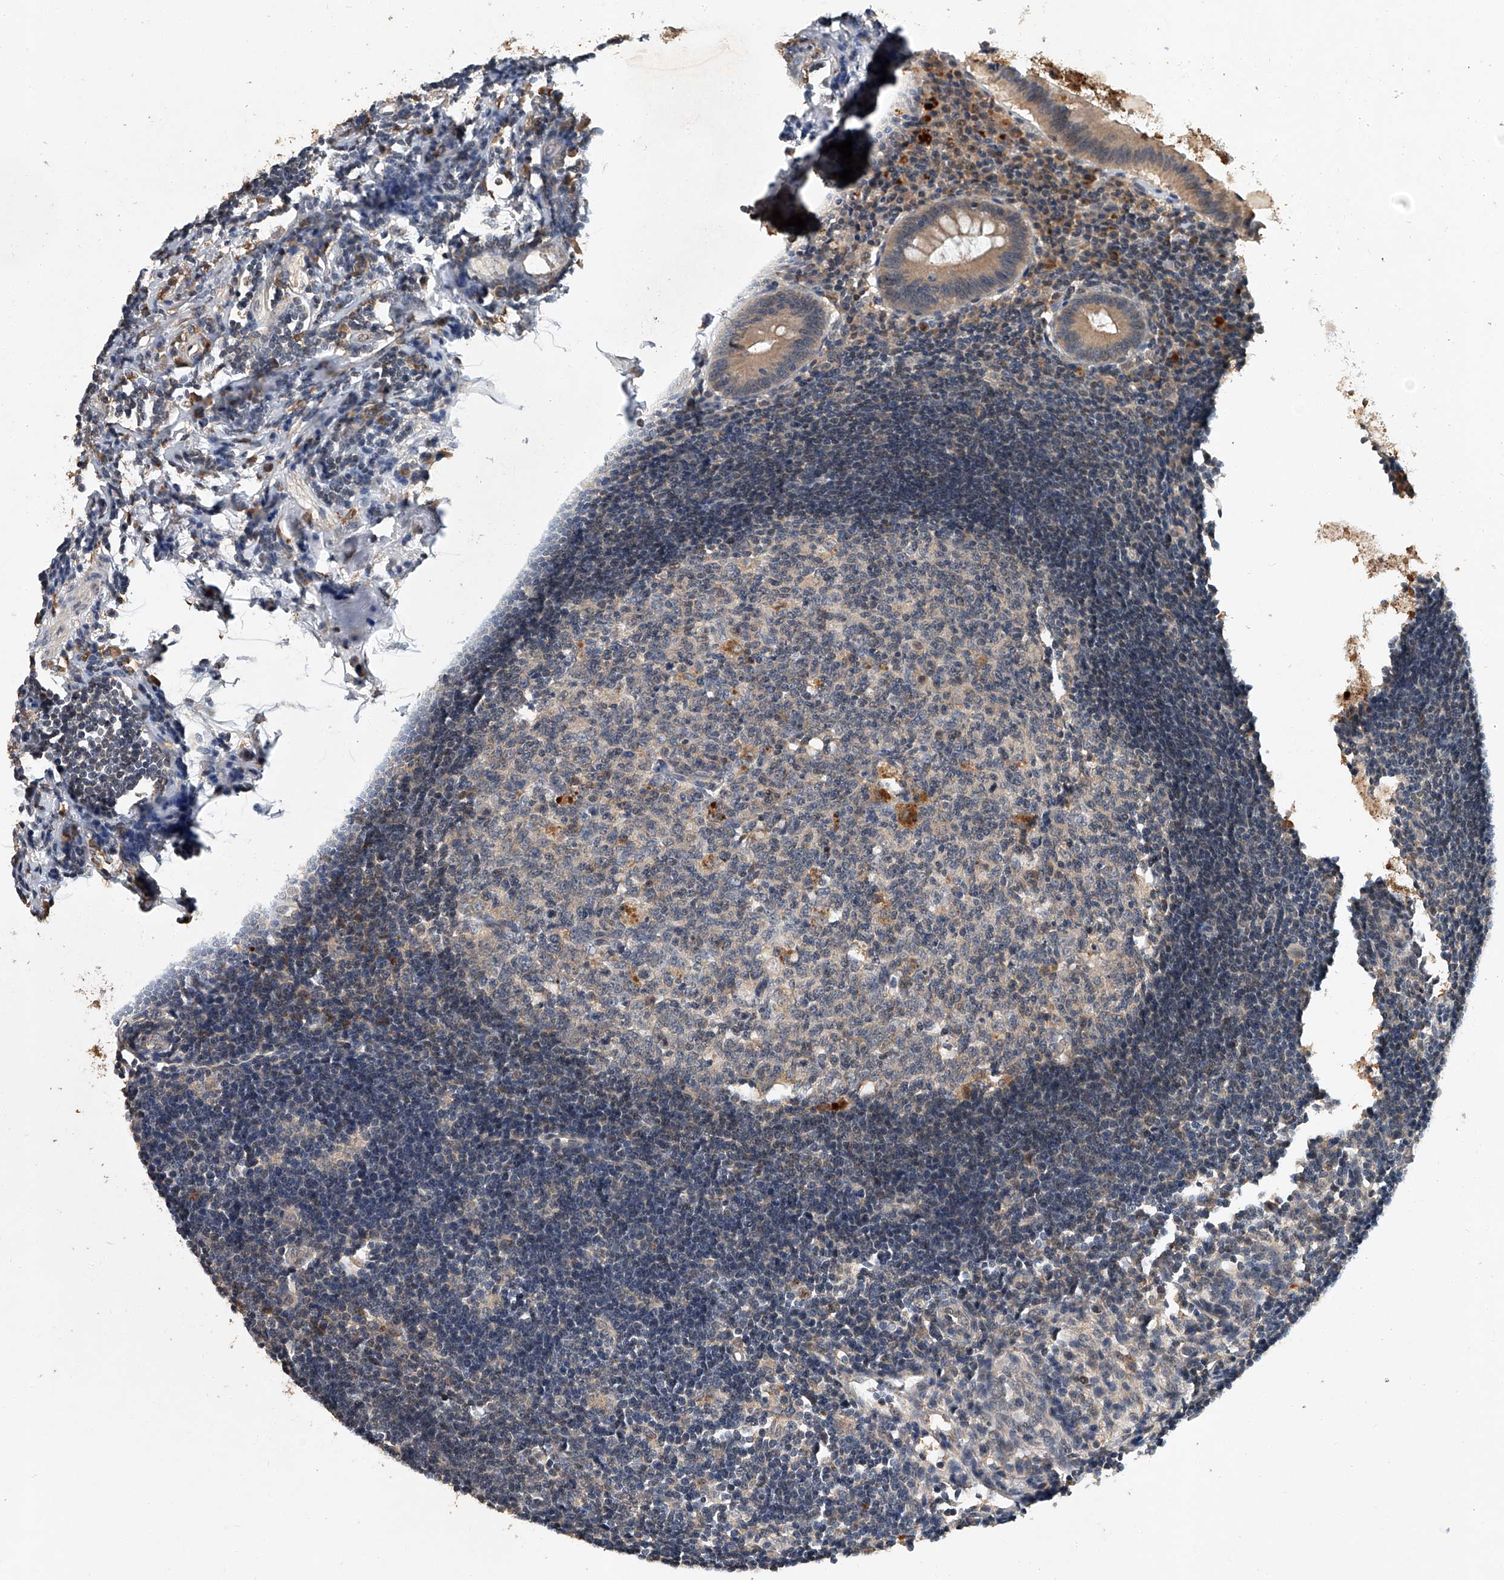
{"staining": {"intensity": "weak", "quantity": ">75%", "location": "cytoplasmic/membranous"}, "tissue": "appendix", "cell_type": "Glandular cells", "image_type": "normal", "snomed": [{"axis": "morphology", "description": "Normal tissue, NOS"}, {"axis": "topography", "description": "Appendix"}], "caption": "Protein staining by immunohistochemistry (IHC) displays weak cytoplasmic/membranous positivity in approximately >75% of glandular cells in unremarkable appendix.", "gene": "JAG2", "patient": {"sex": "female", "age": 54}}